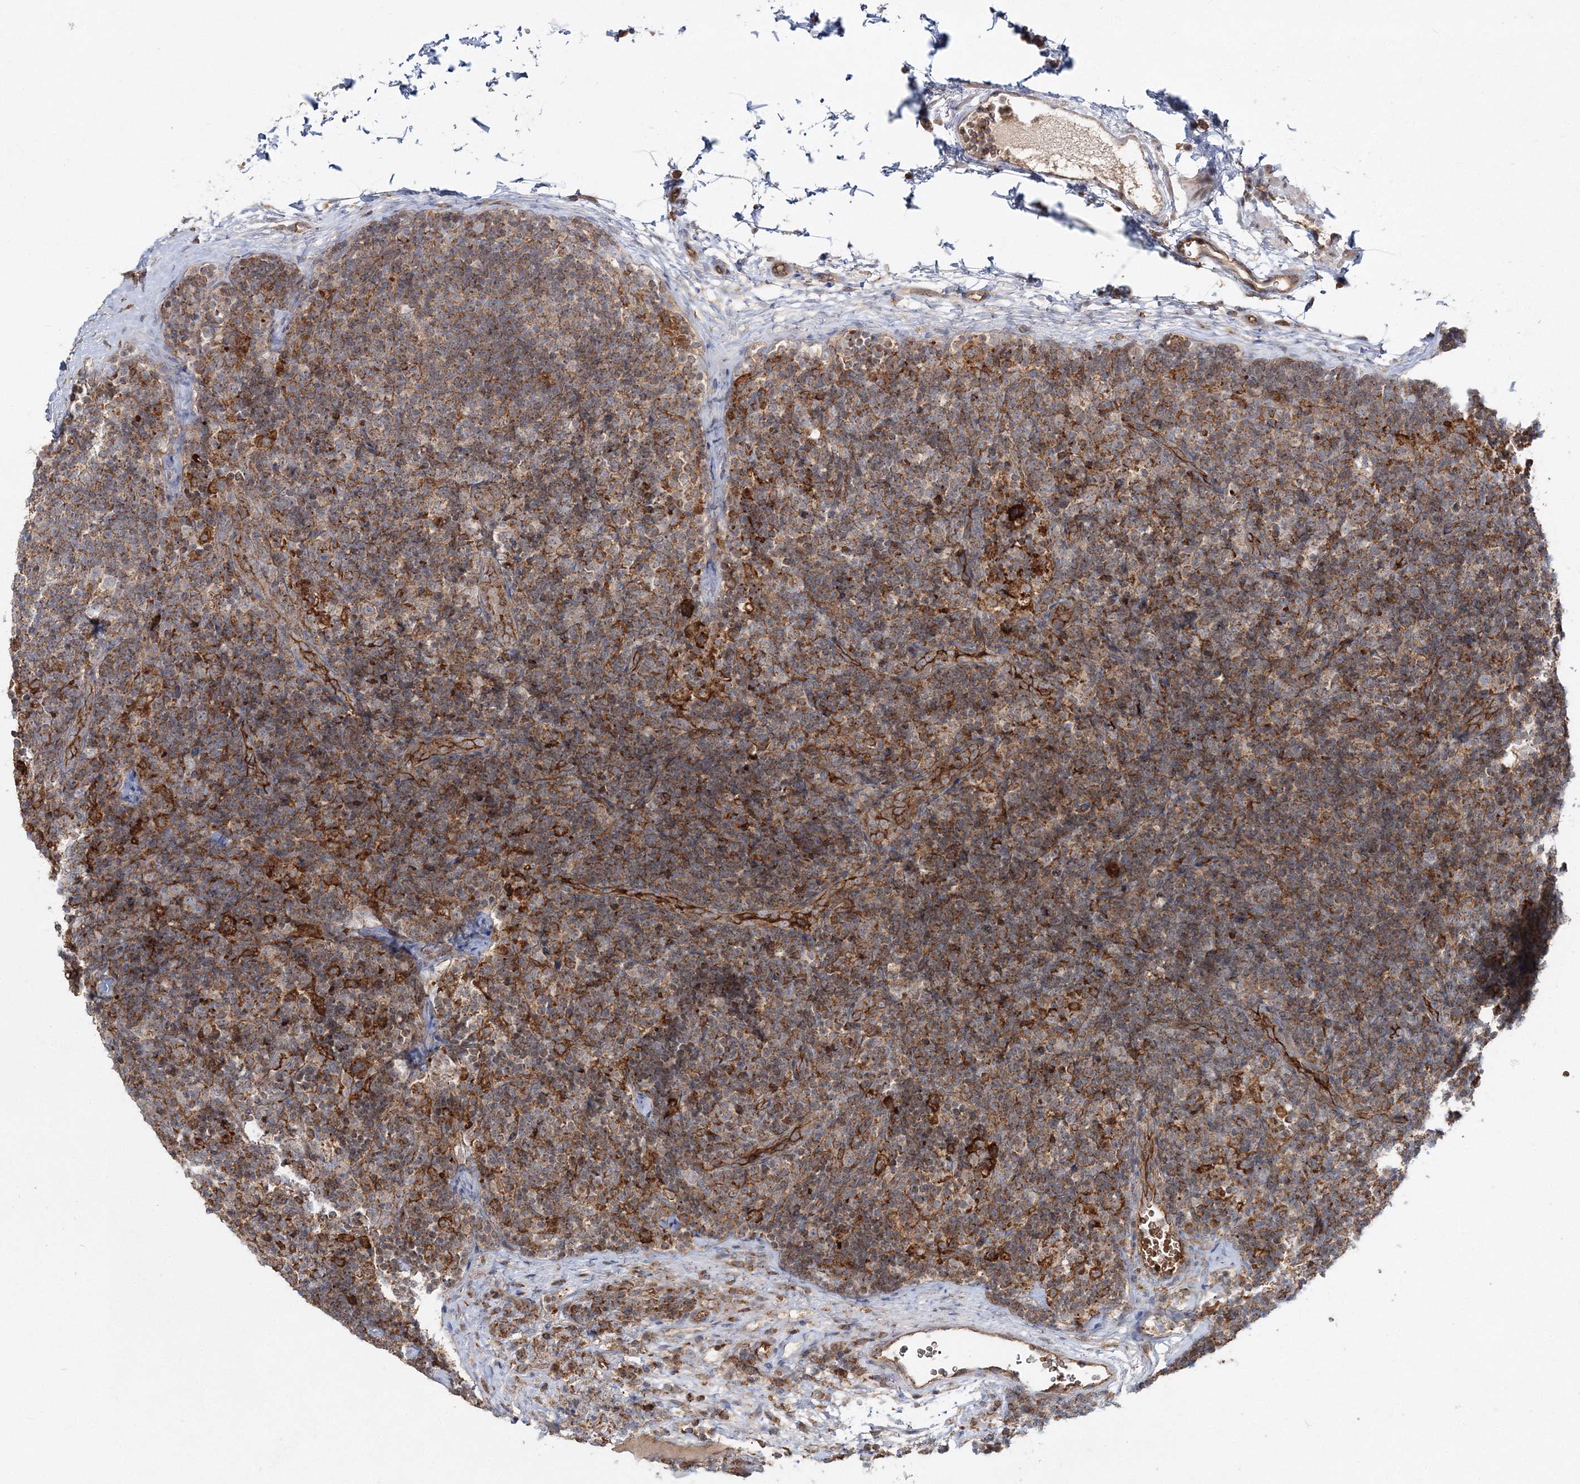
{"staining": {"intensity": "negative", "quantity": "none", "location": "none"}, "tissue": "lymph node", "cell_type": "Germinal center cells", "image_type": "normal", "snomed": [{"axis": "morphology", "description": "Normal tissue, NOS"}, {"axis": "topography", "description": "Lymph node"}], "caption": "Germinal center cells show no significant expression in benign lymph node. (DAB (3,3'-diaminobenzidine) immunohistochemistry (IHC), high magnification).", "gene": "PCBD2", "patient": {"sex": "female", "age": 22}}